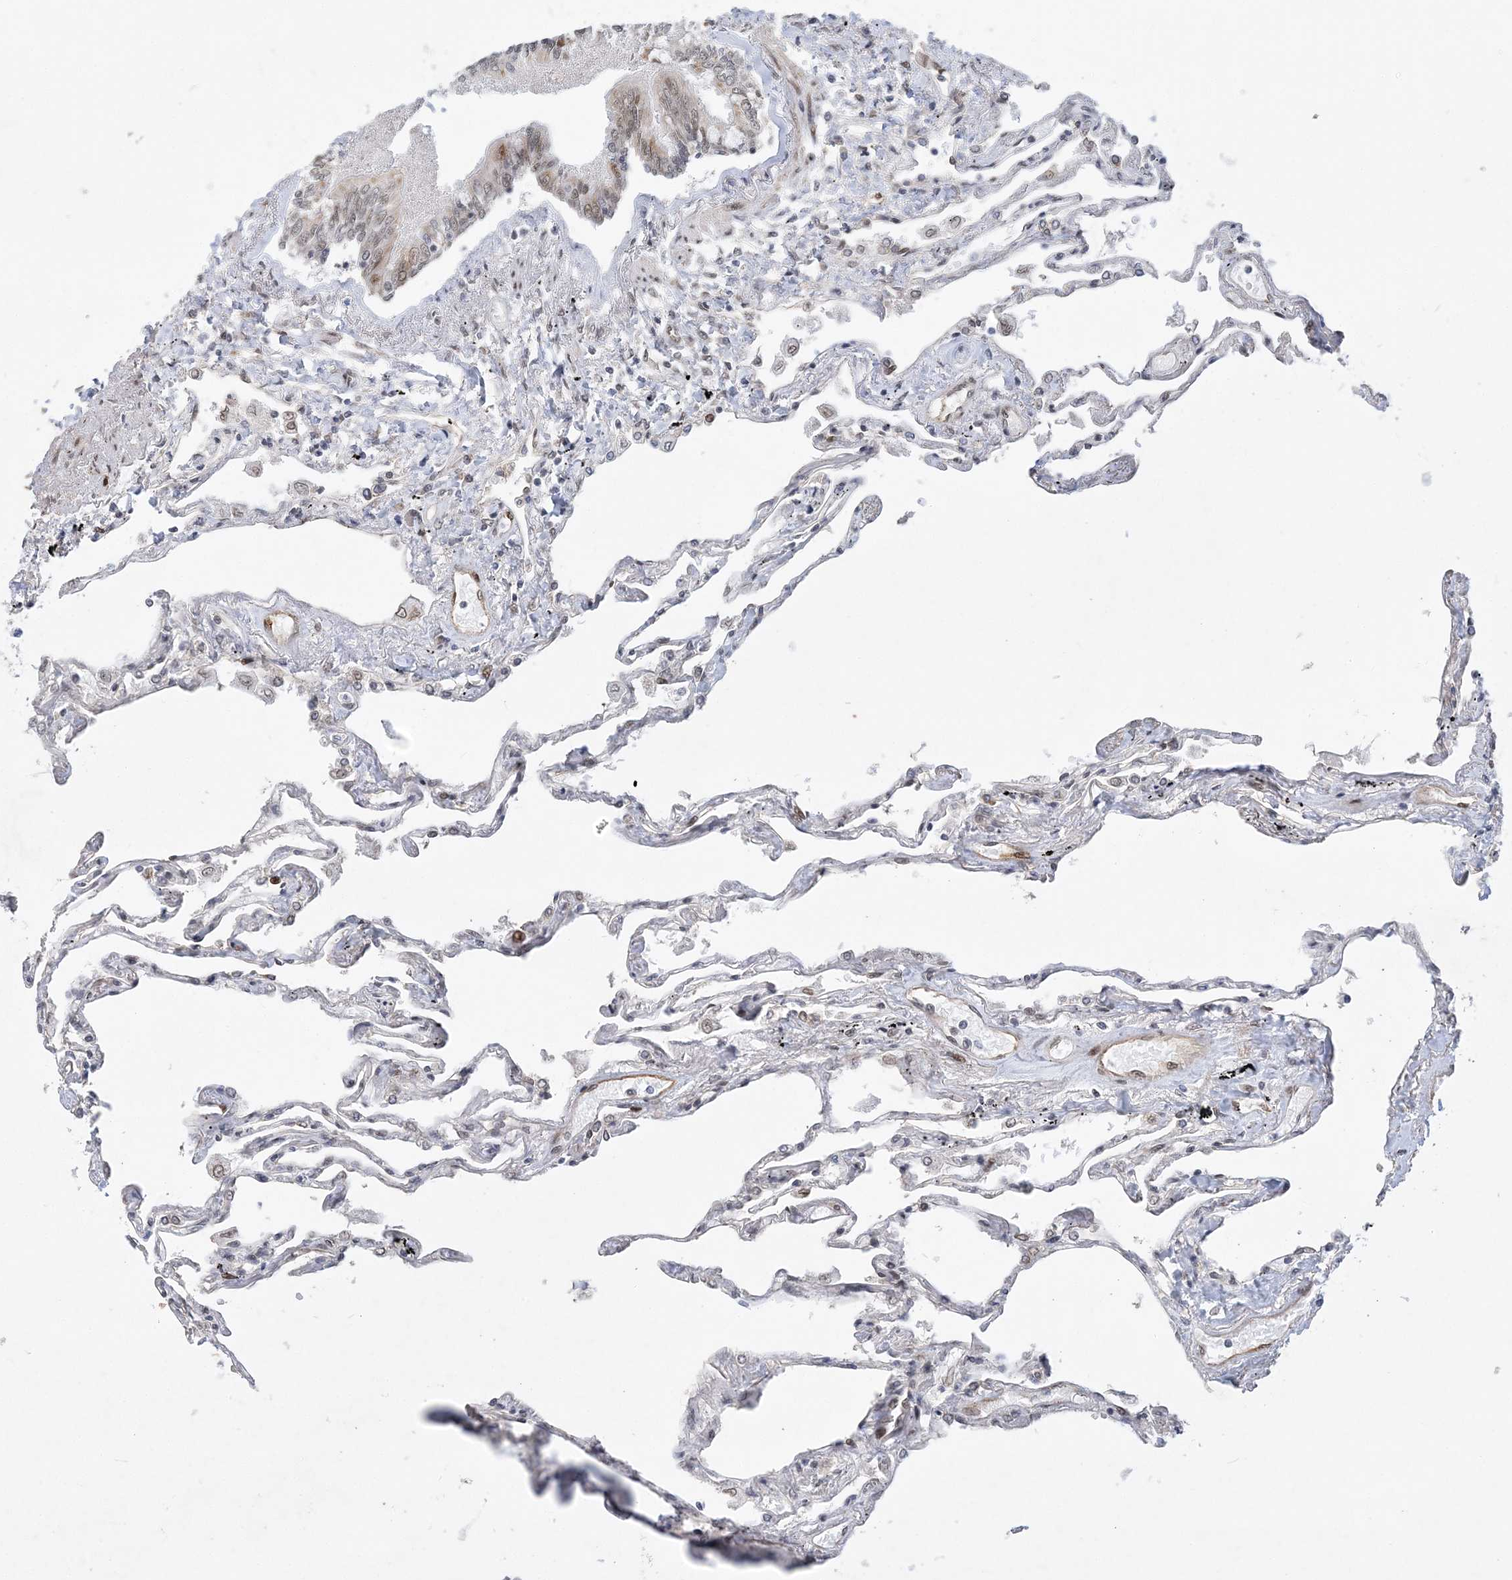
{"staining": {"intensity": "negative", "quantity": "none", "location": "none"}, "tissue": "lung", "cell_type": "Alveolar cells", "image_type": "normal", "snomed": [{"axis": "morphology", "description": "Normal tissue, NOS"}, {"axis": "topography", "description": "Lung"}], "caption": "Alveolar cells are negative for protein expression in benign human lung.", "gene": "WAC", "patient": {"sex": "female", "age": 67}}